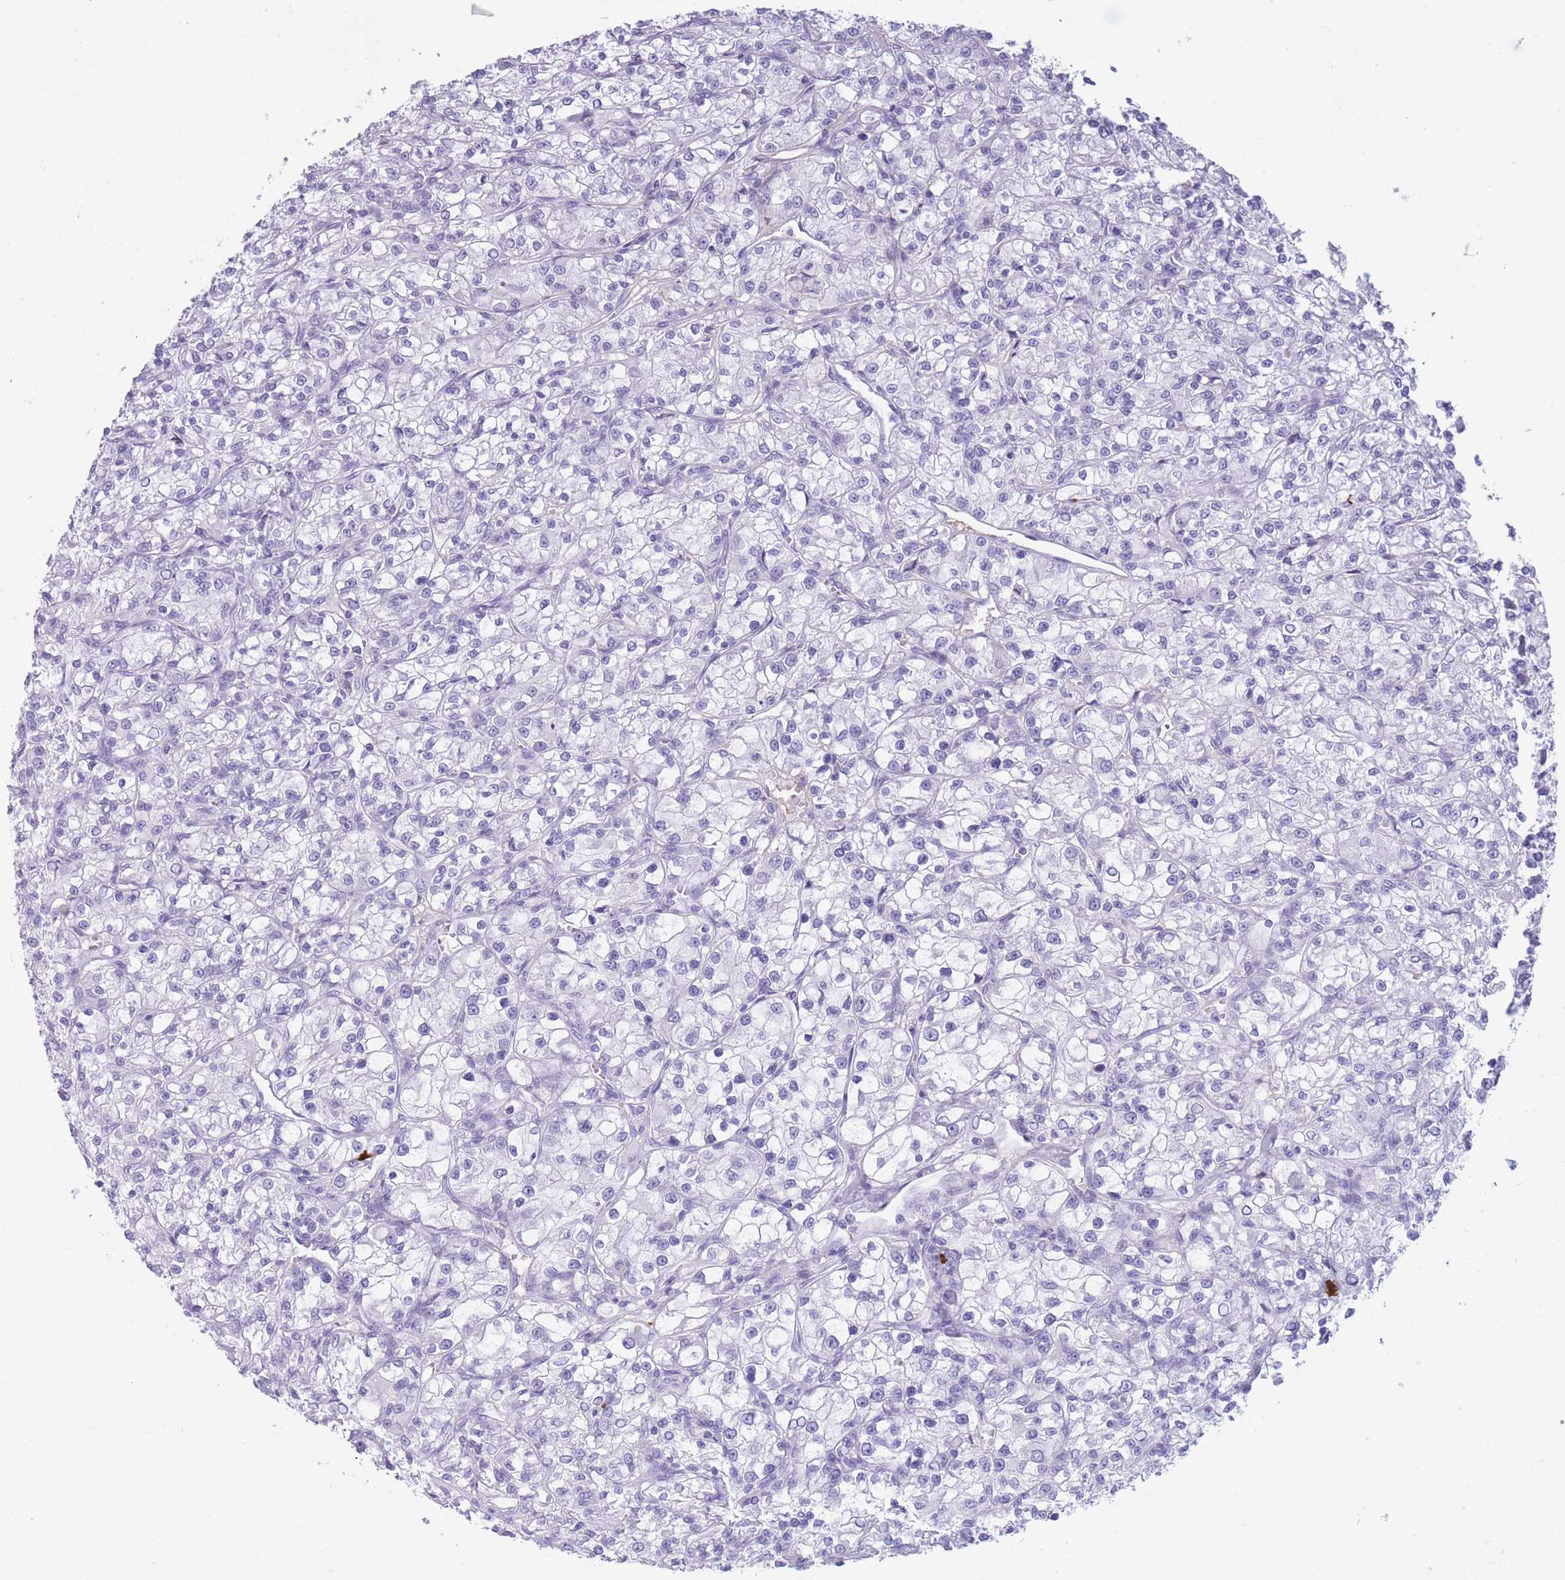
{"staining": {"intensity": "negative", "quantity": "none", "location": "none"}, "tissue": "renal cancer", "cell_type": "Tumor cells", "image_type": "cancer", "snomed": [{"axis": "morphology", "description": "Adenocarcinoma, NOS"}, {"axis": "topography", "description": "Kidney"}], "caption": "This is an IHC photomicrograph of human renal adenocarcinoma. There is no positivity in tumor cells.", "gene": "TNFSF11", "patient": {"sex": "female", "age": 59}}